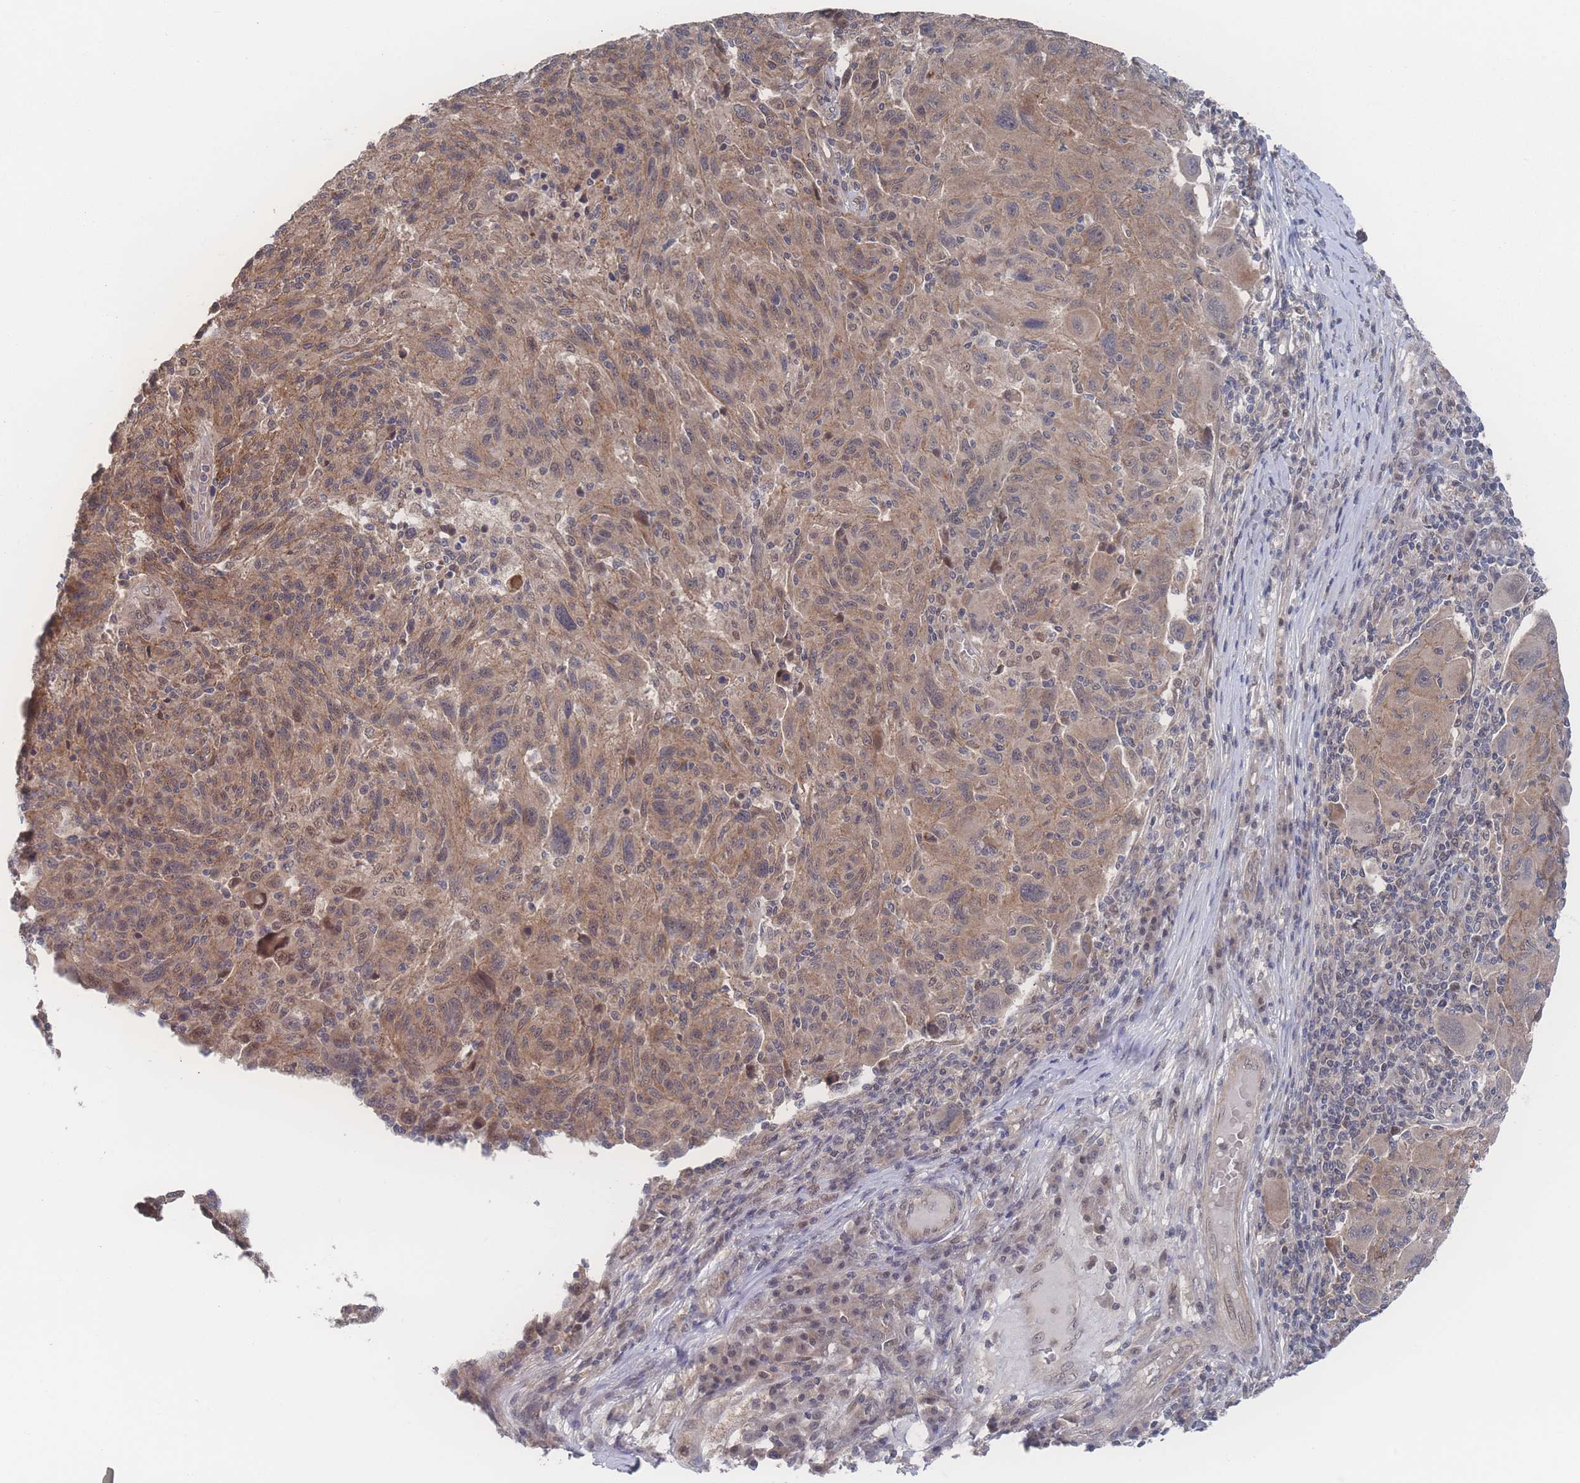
{"staining": {"intensity": "moderate", "quantity": ">75%", "location": "cytoplasmic/membranous"}, "tissue": "melanoma", "cell_type": "Tumor cells", "image_type": "cancer", "snomed": [{"axis": "morphology", "description": "Malignant melanoma, NOS"}, {"axis": "topography", "description": "Skin"}], "caption": "Immunohistochemical staining of melanoma shows medium levels of moderate cytoplasmic/membranous protein staining in approximately >75% of tumor cells.", "gene": "NBEAL1", "patient": {"sex": "male", "age": 53}}